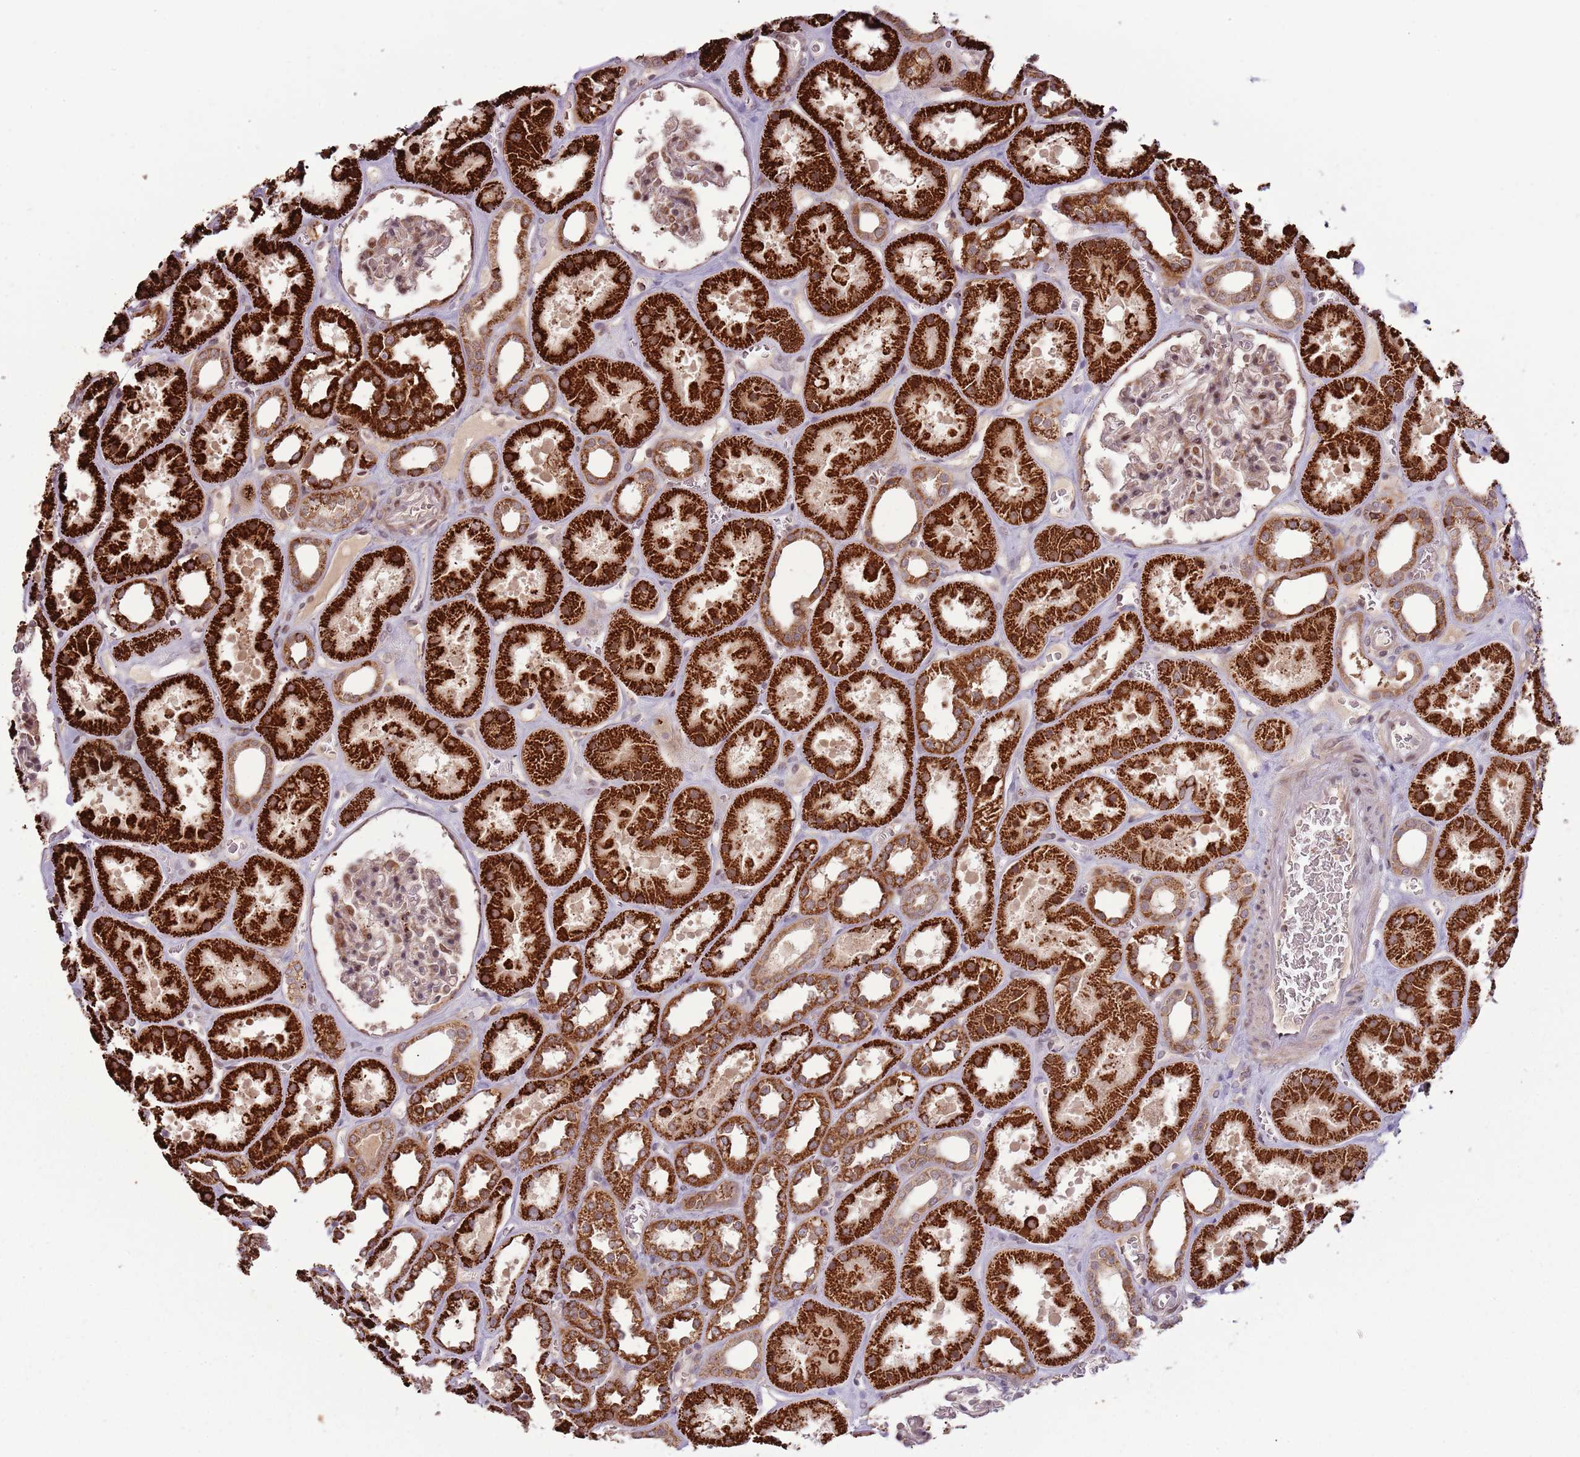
{"staining": {"intensity": "moderate", "quantity": "25%-75%", "location": "nuclear"}, "tissue": "kidney", "cell_type": "Cells in glomeruli", "image_type": "normal", "snomed": [{"axis": "morphology", "description": "Normal tissue, NOS"}, {"axis": "topography", "description": "Kidney"}], "caption": "IHC image of unremarkable kidney: kidney stained using immunohistochemistry (IHC) shows medium levels of moderate protein expression localized specifically in the nuclear of cells in glomeruli, appearing as a nuclear brown color.", "gene": "ULK3", "patient": {"sex": "female", "age": 41}}